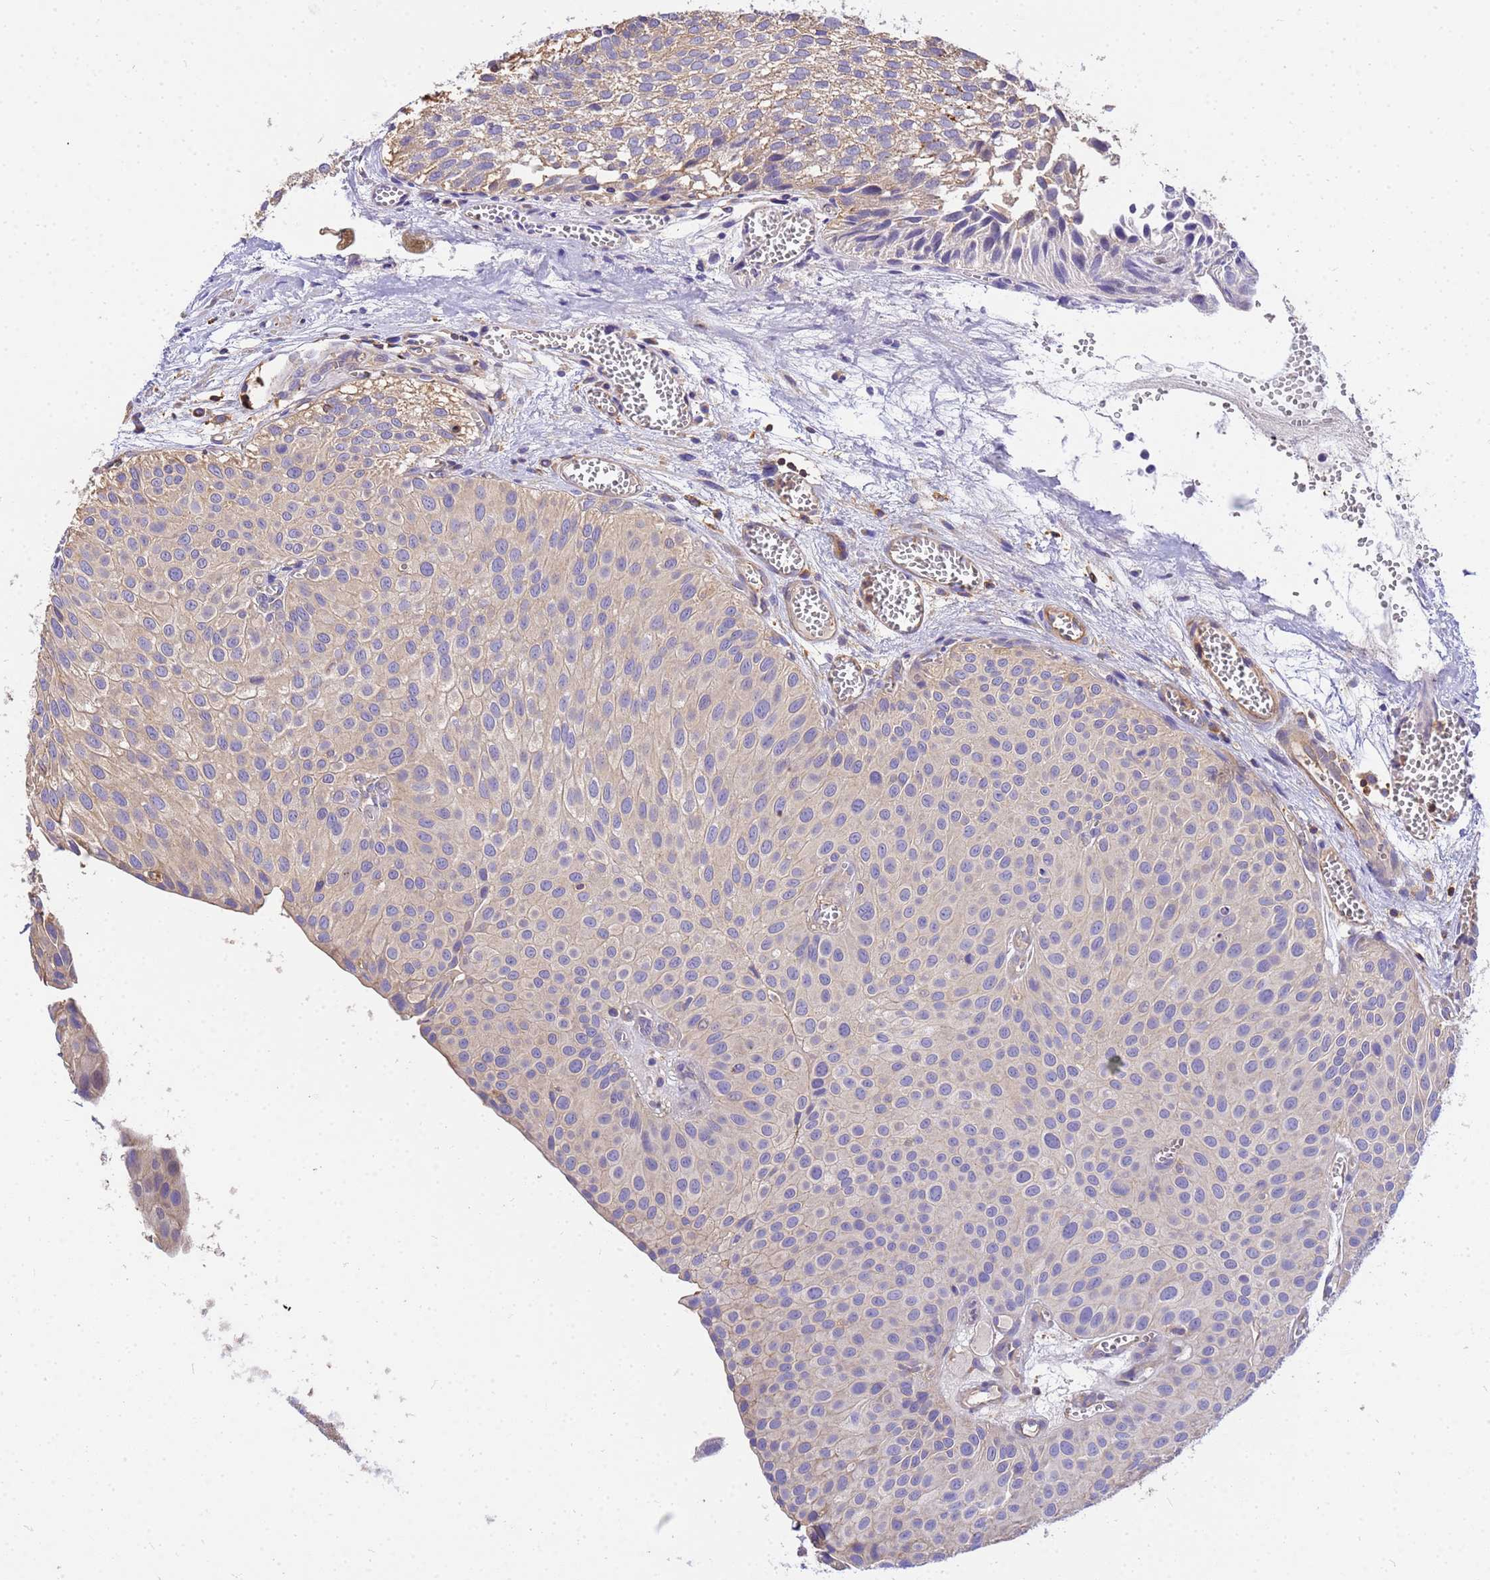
{"staining": {"intensity": "weak", "quantity": "25%-75%", "location": "cytoplasmic/membranous"}, "tissue": "urothelial cancer", "cell_type": "Tumor cells", "image_type": "cancer", "snomed": [{"axis": "morphology", "description": "Urothelial carcinoma, Low grade"}, {"axis": "topography", "description": "Urinary bladder"}], "caption": "A low amount of weak cytoplasmic/membranous positivity is identified in about 25%-75% of tumor cells in urothelial cancer tissue.", "gene": "WDR64", "patient": {"sex": "male", "age": 88}}